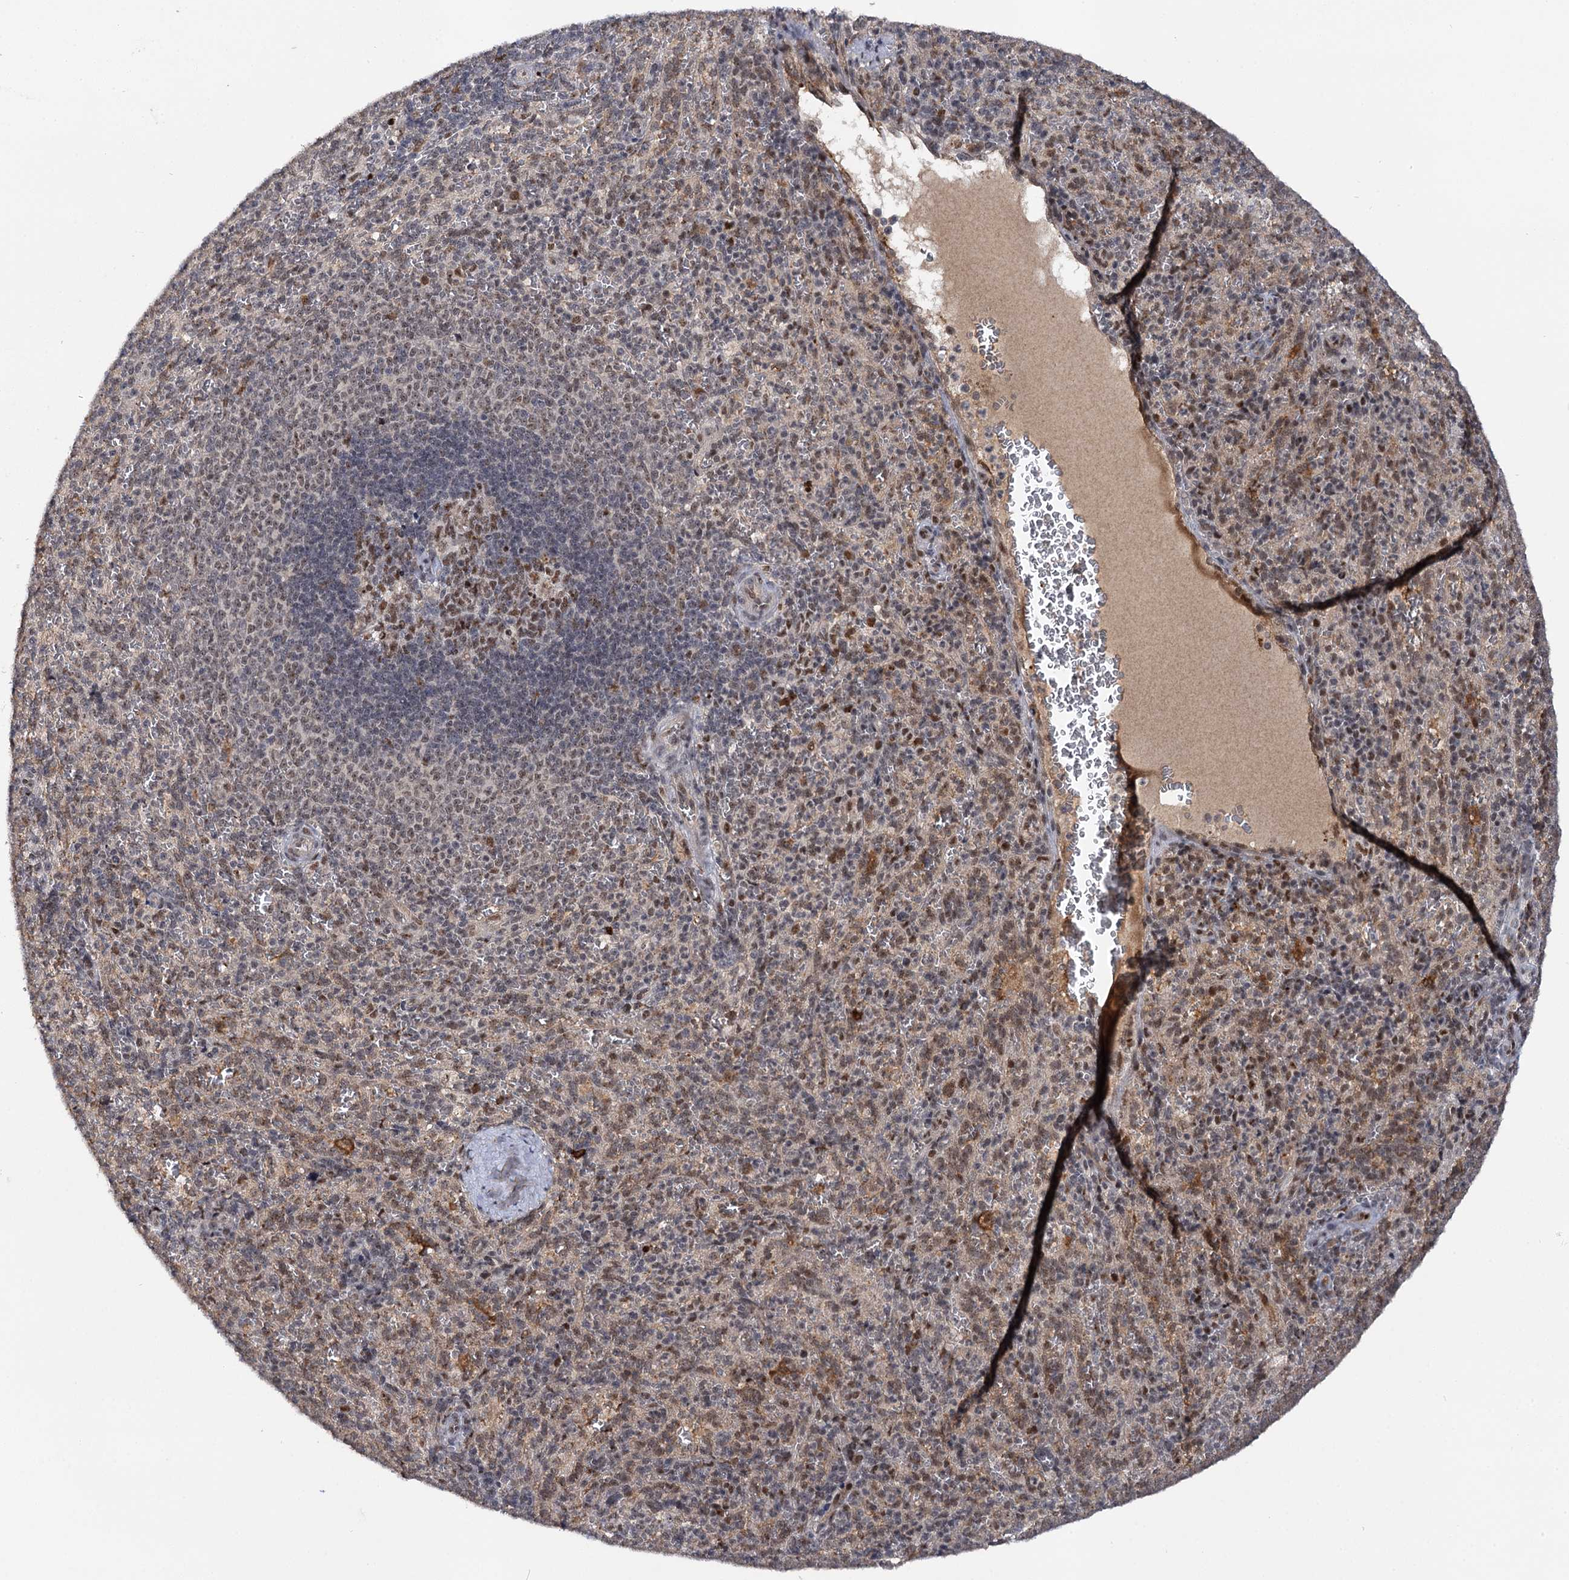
{"staining": {"intensity": "weak", "quantity": "25%-75%", "location": "nuclear"}, "tissue": "spleen", "cell_type": "Cells in red pulp", "image_type": "normal", "snomed": [{"axis": "morphology", "description": "Normal tissue, NOS"}, {"axis": "topography", "description": "Spleen"}], "caption": "Spleen stained with a brown dye demonstrates weak nuclear positive staining in about 25%-75% of cells in red pulp.", "gene": "BUD13", "patient": {"sex": "female", "age": 21}}